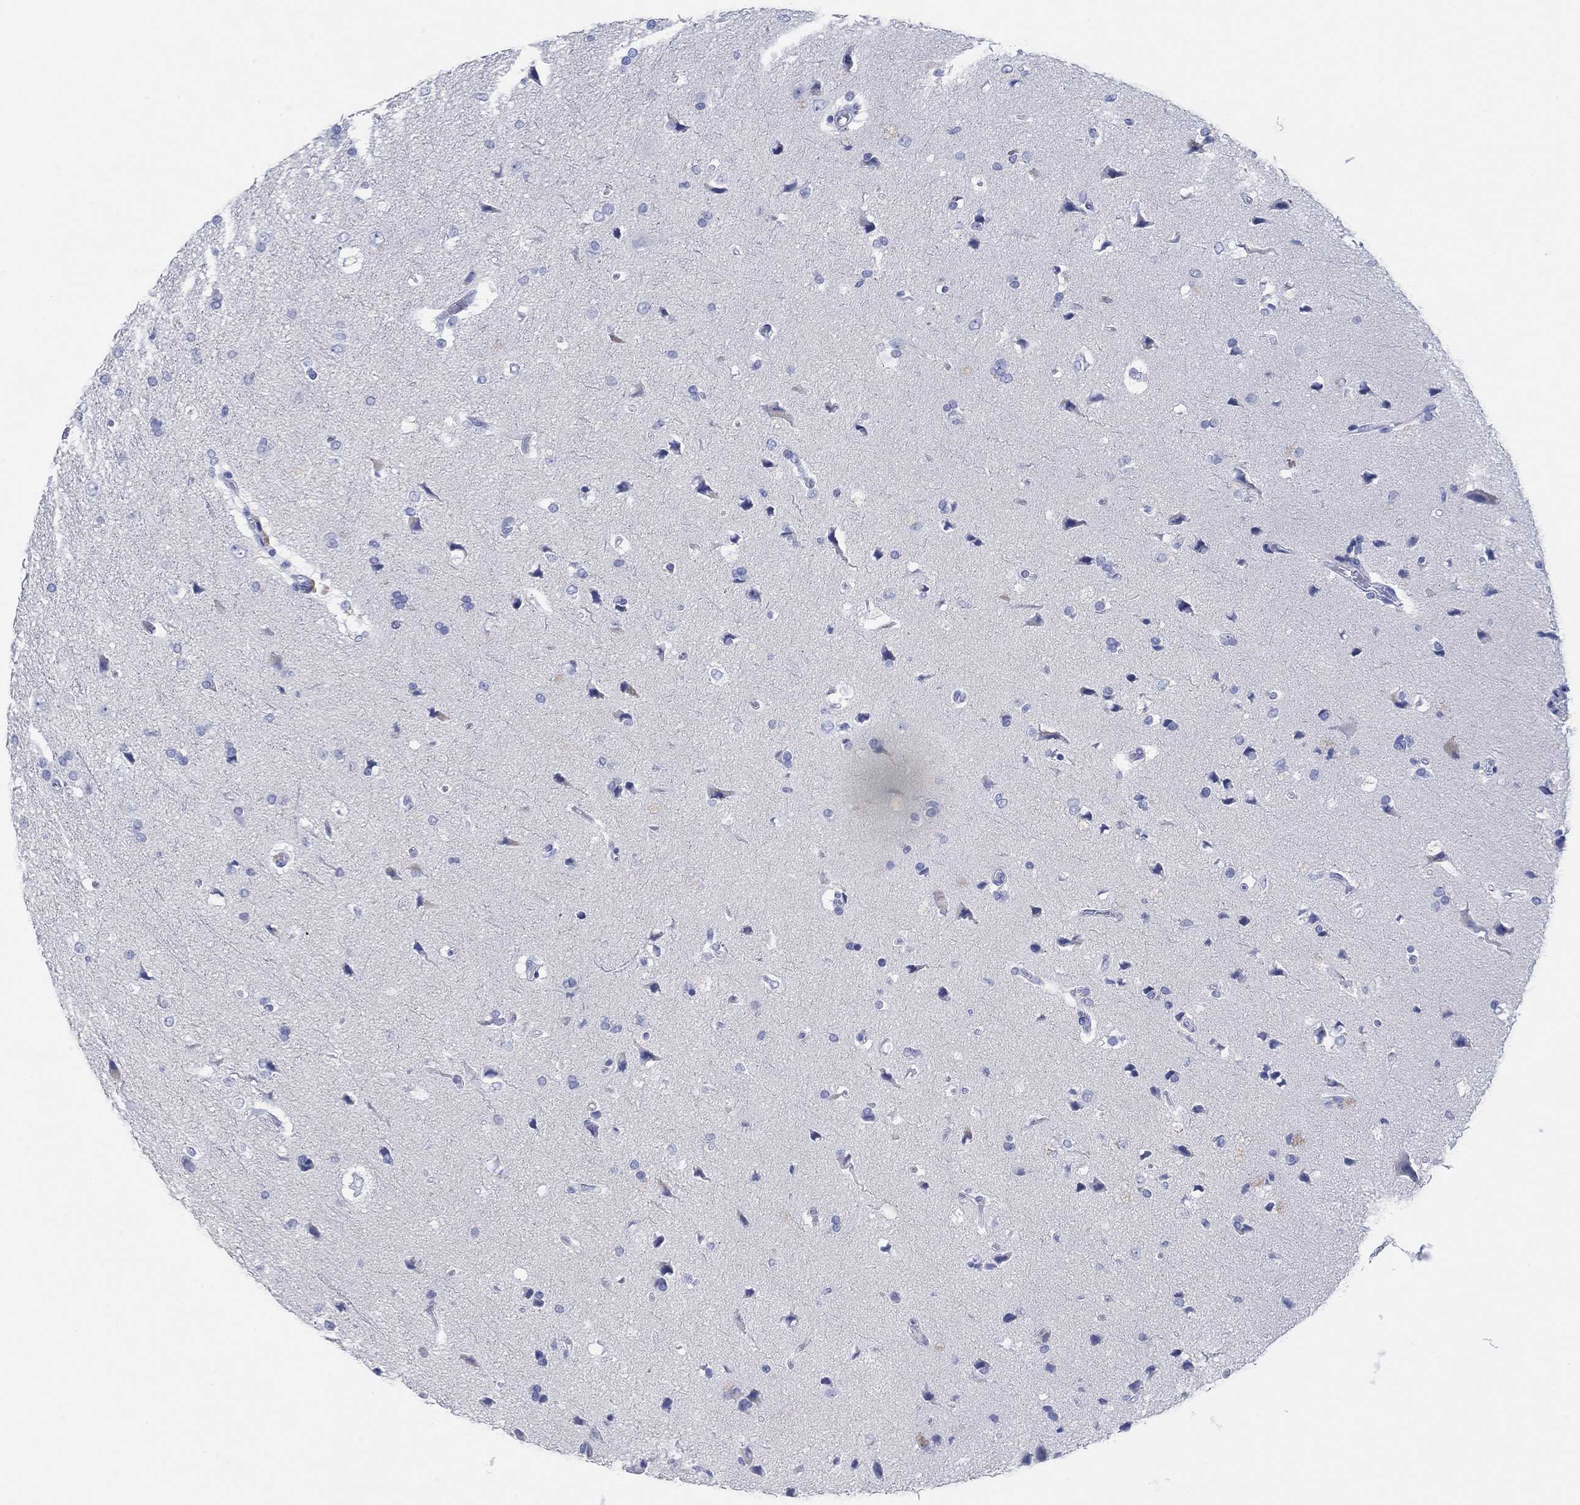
{"staining": {"intensity": "negative", "quantity": "none", "location": "none"}, "tissue": "glioma", "cell_type": "Tumor cells", "image_type": "cancer", "snomed": [{"axis": "morphology", "description": "Glioma, malignant, High grade"}, {"axis": "topography", "description": "Brain"}], "caption": "Malignant high-grade glioma was stained to show a protein in brown. There is no significant expression in tumor cells. Nuclei are stained in blue.", "gene": "AK8", "patient": {"sex": "female", "age": 63}}